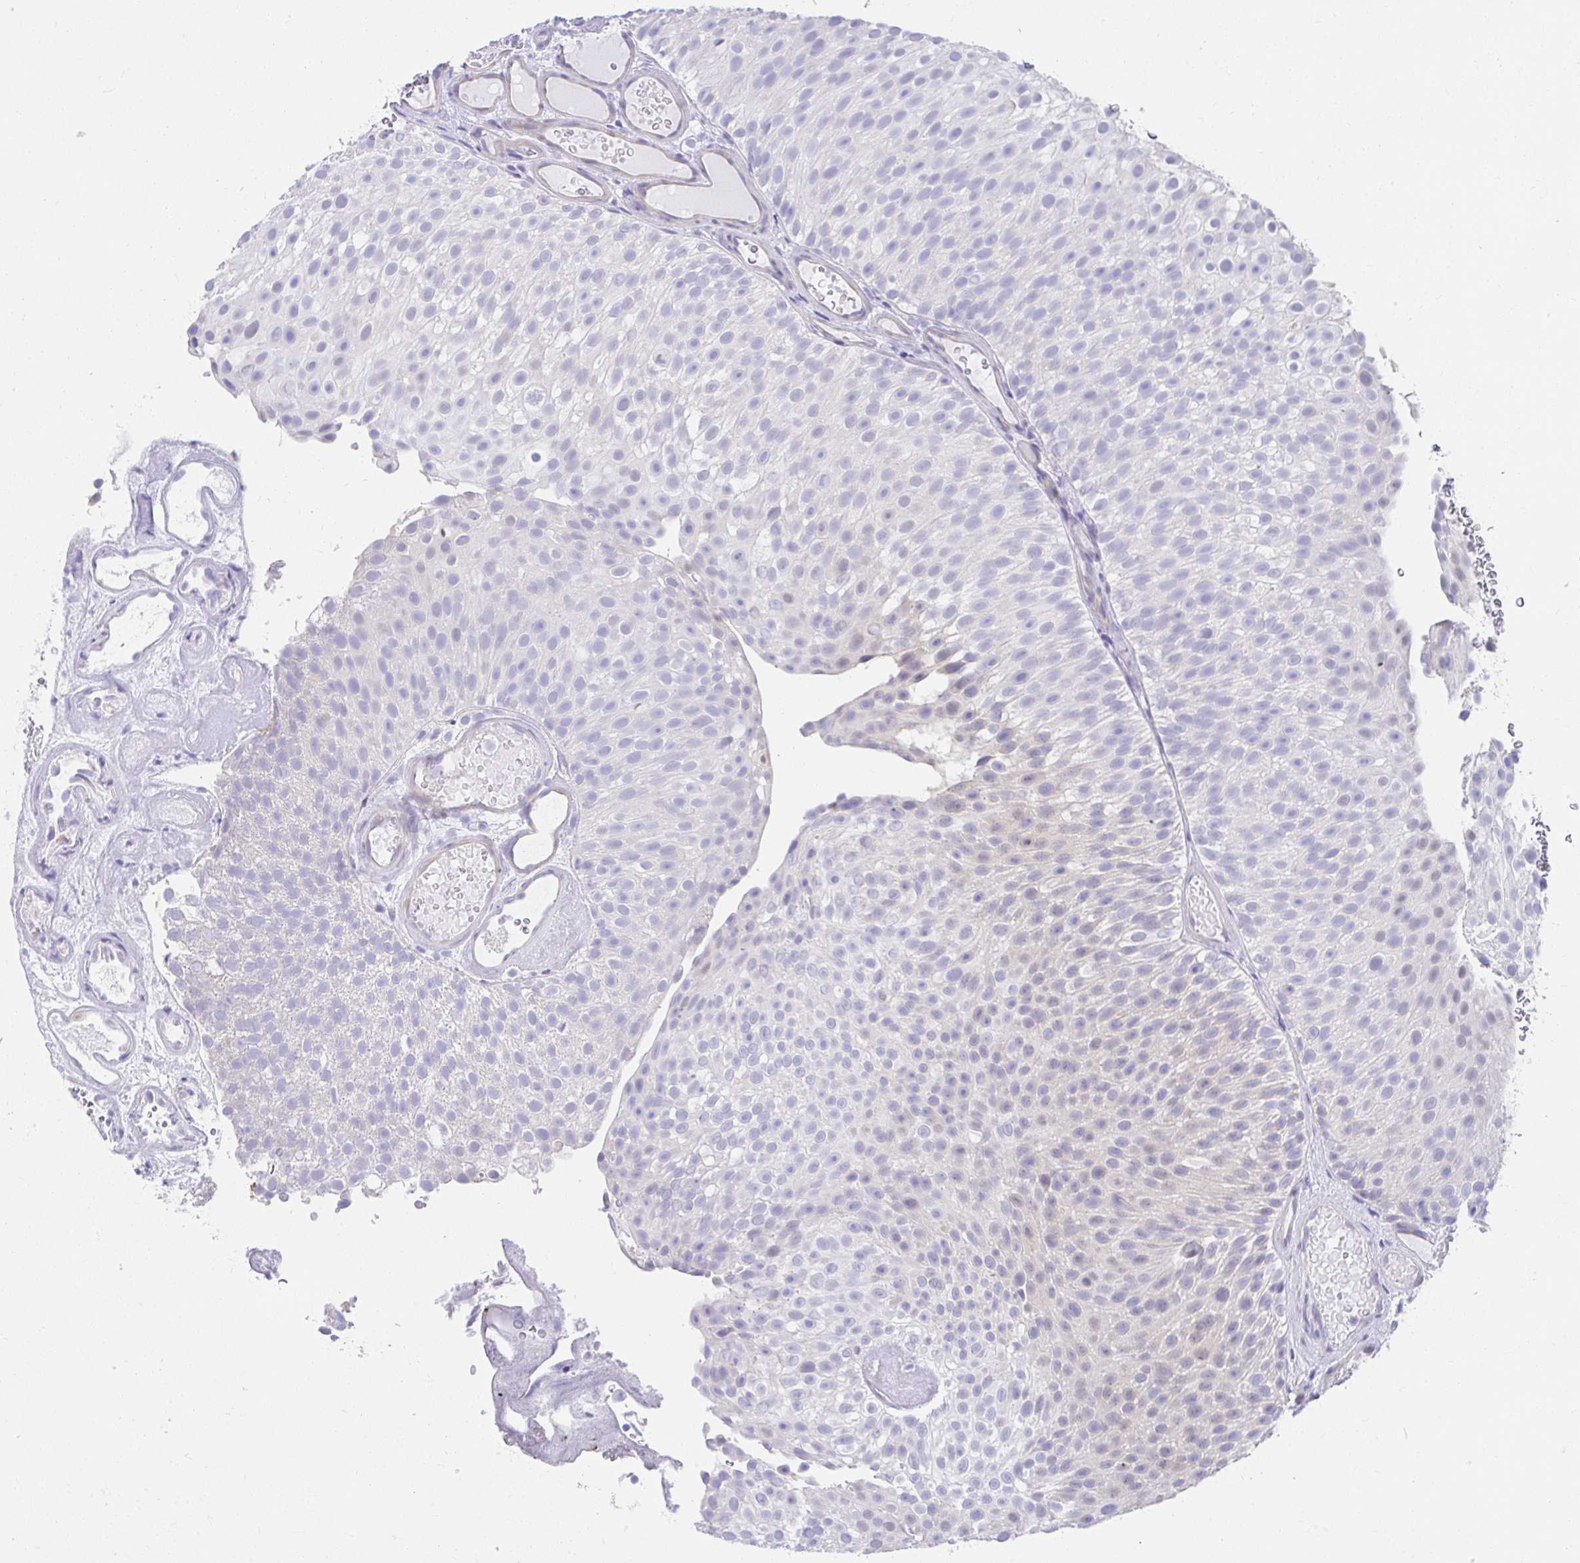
{"staining": {"intensity": "negative", "quantity": "none", "location": "none"}, "tissue": "urothelial cancer", "cell_type": "Tumor cells", "image_type": "cancer", "snomed": [{"axis": "morphology", "description": "Urothelial carcinoma, Low grade"}, {"axis": "topography", "description": "Urinary bladder"}], "caption": "DAB immunohistochemical staining of human low-grade urothelial carcinoma reveals no significant staining in tumor cells. The staining is performed using DAB brown chromogen with nuclei counter-stained in using hematoxylin.", "gene": "VGLL1", "patient": {"sex": "male", "age": 78}}